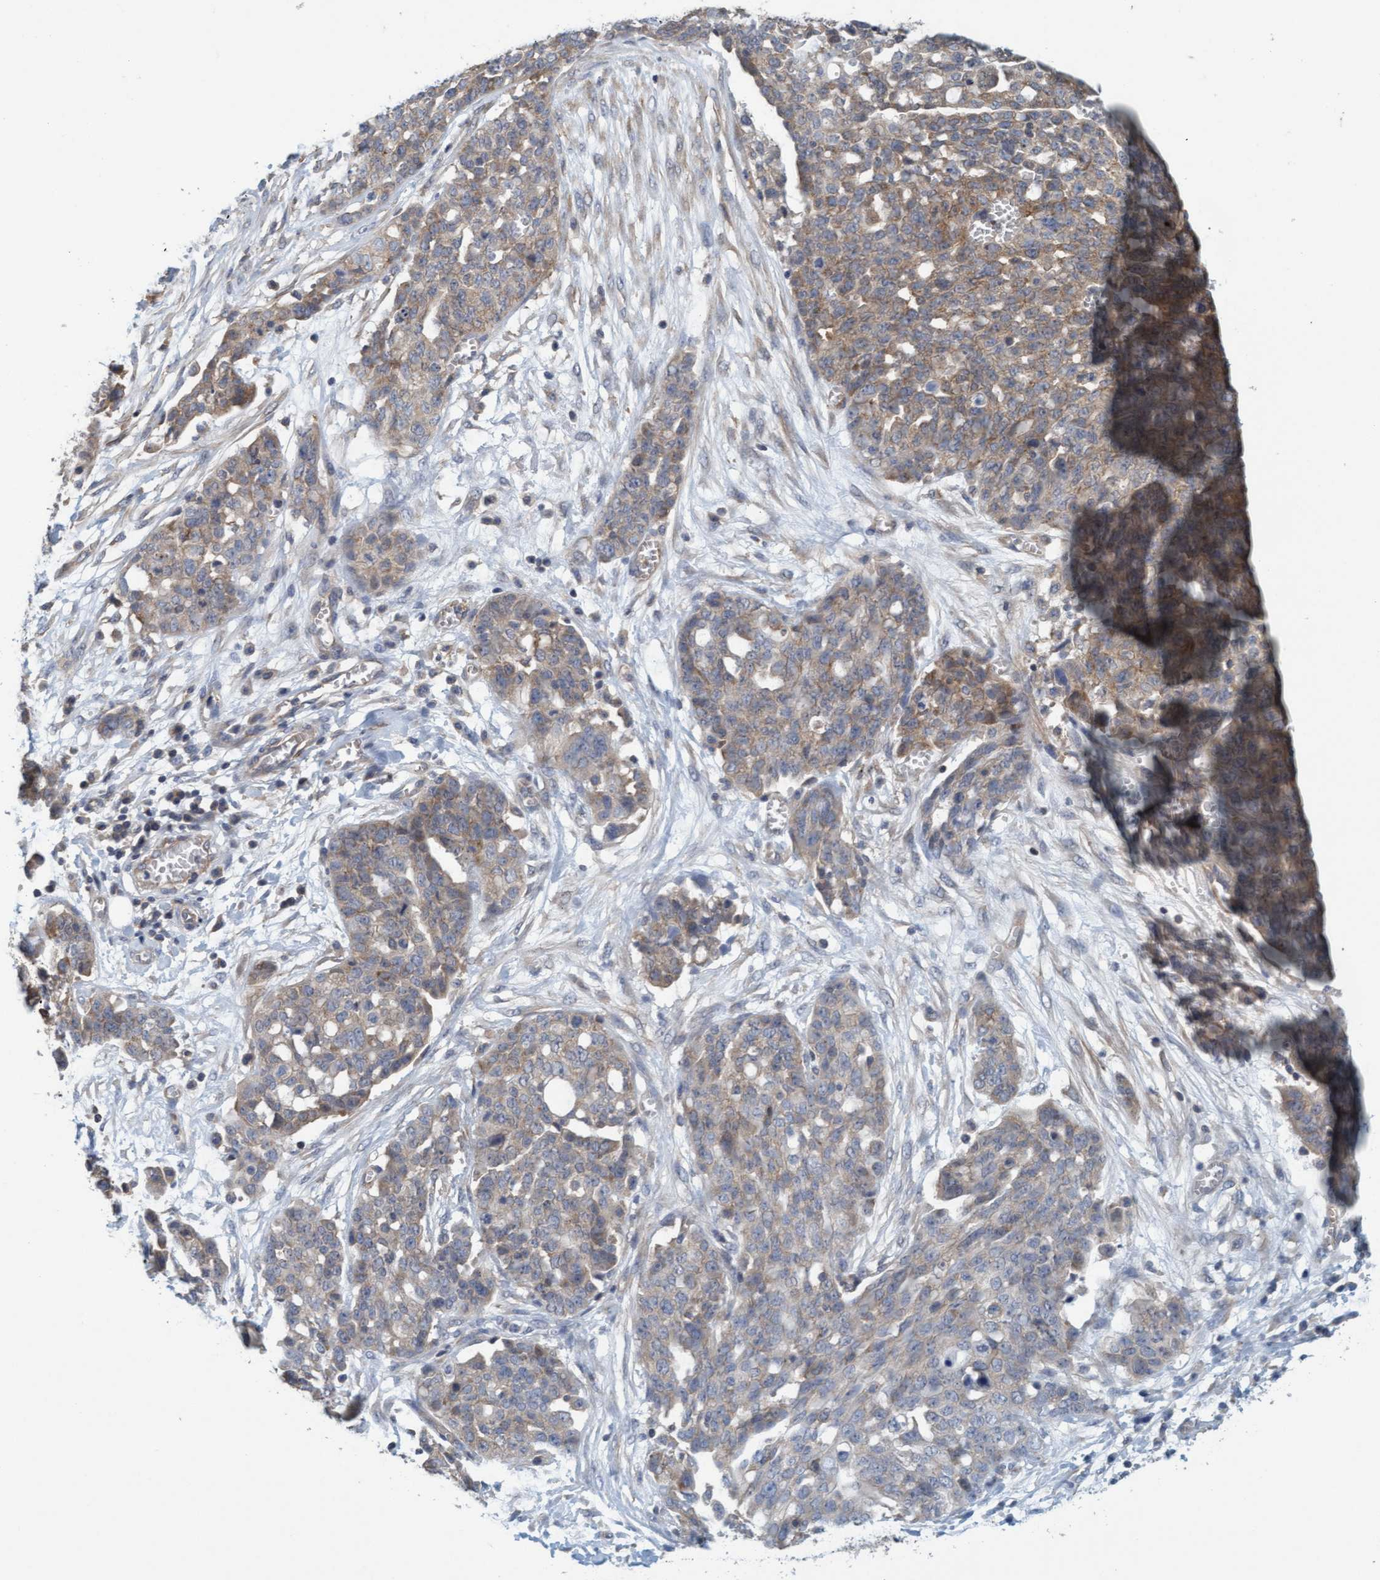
{"staining": {"intensity": "weak", "quantity": ">75%", "location": "cytoplasmic/membranous"}, "tissue": "ovarian cancer", "cell_type": "Tumor cells", "image_type": "cancer", "snomed": [{"axis": "morphology", "description": "Cystadenocarcinoma, serous, NOS"}, {"axis": "topography", "description": "Soft tissue"}, {"axis": "topography", "description": "Ovary"}], "caption": "Serous cystadenocarcinoma (ovarian) was stained to show a protein in brown. There is low levels of weak cytoplasmic/membranous expression in approximately >75% of tumor cells.", "gene": "FXR2", "patient": {"sex": "female", "age": 57}}